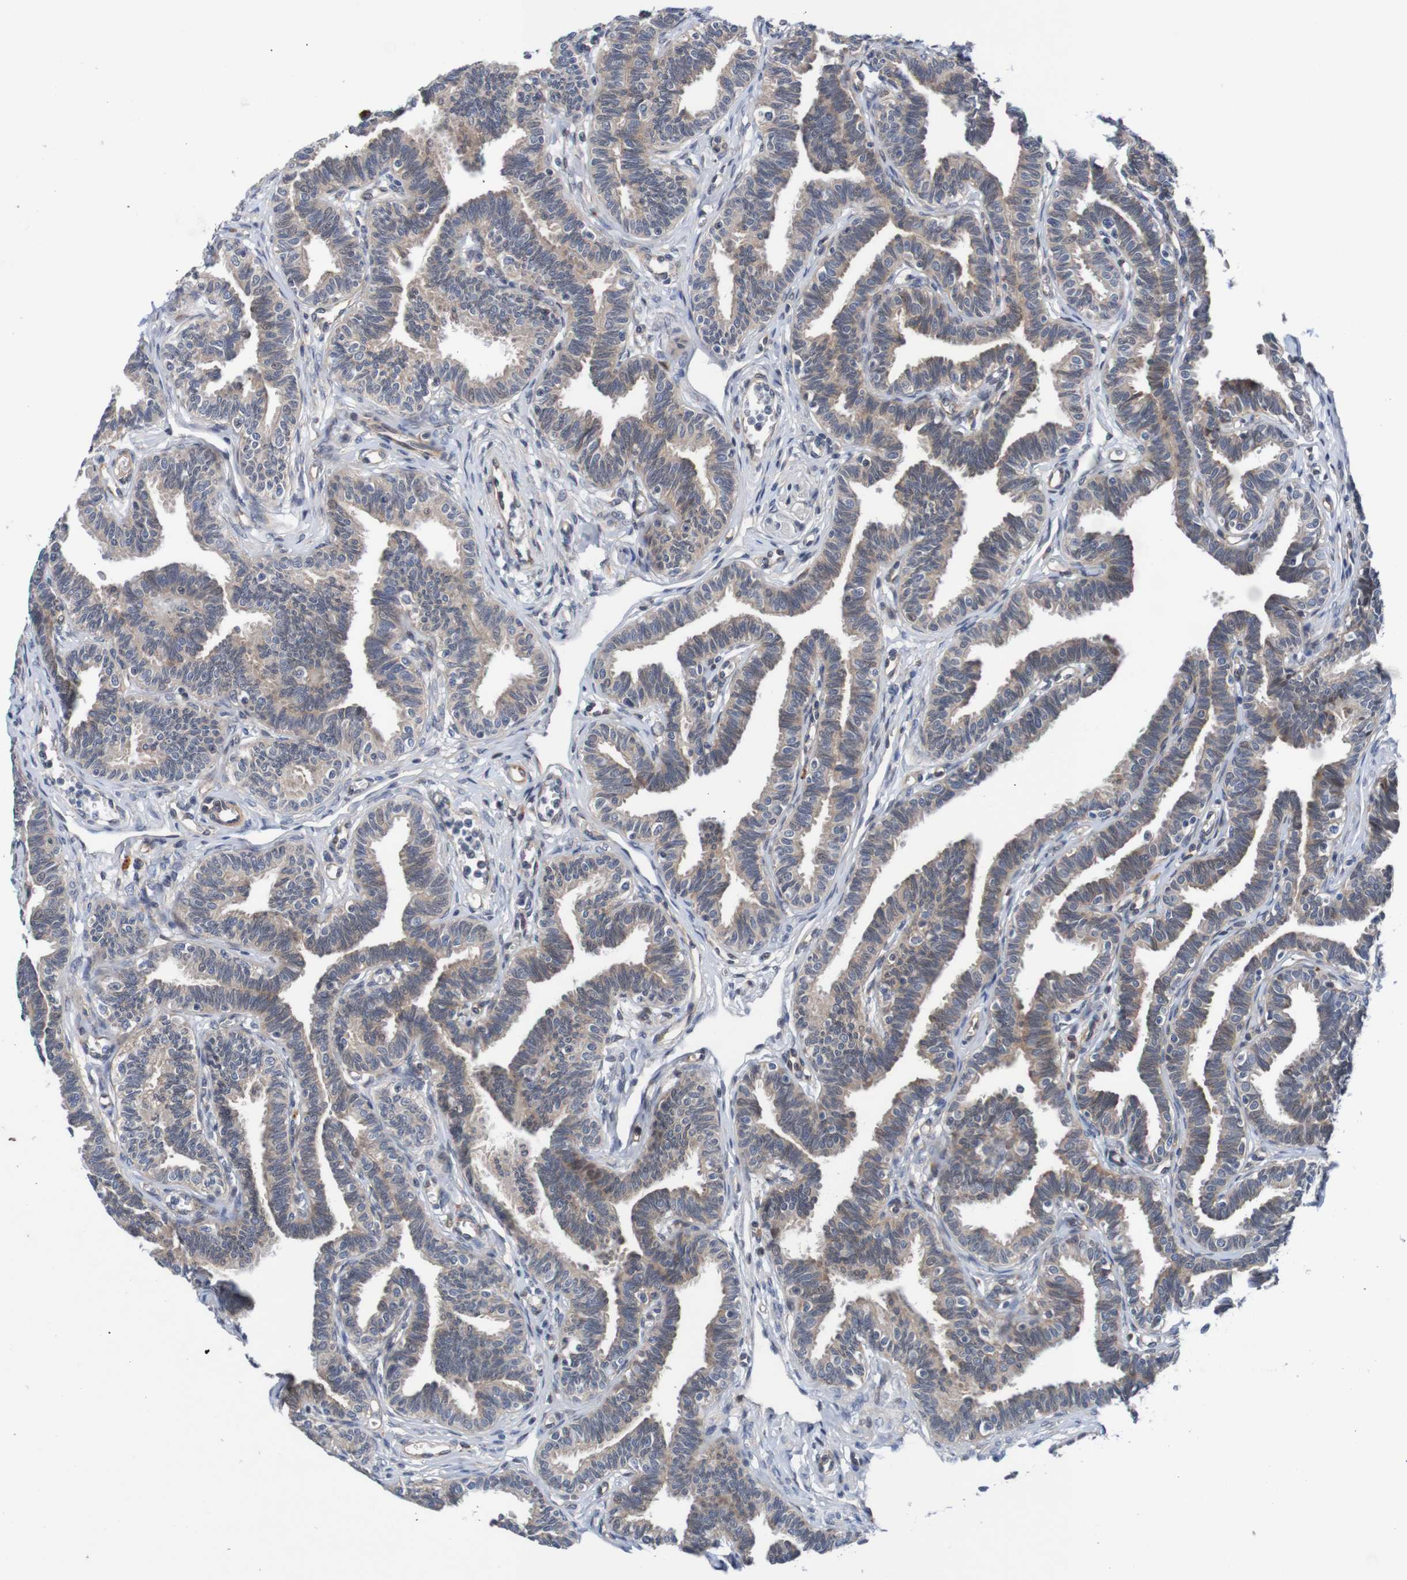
{"staining": {"intensity": "weak", "quantity": ">75%", "location": "cytoplasmic/membranous"}, "tissue": "fallopian tube", "cell_type": "Glandular cells", "image_type": "normal", "snomed": [{"axis": "morphology", "description": "Normal tissue, NOS"}, {"axis": "topography", "description": "Fallopian tube"}, {"axis": "topography", "description": "Ovary"}], "caption": "Unremarkable fallopian tube was stained to show a protein in brown. There is low levels of weak cytoplasmic/membranous expression in about >75% of glandular cells.", "gene": "CPED1", "patient": {"sex": "female", "age": 23}}